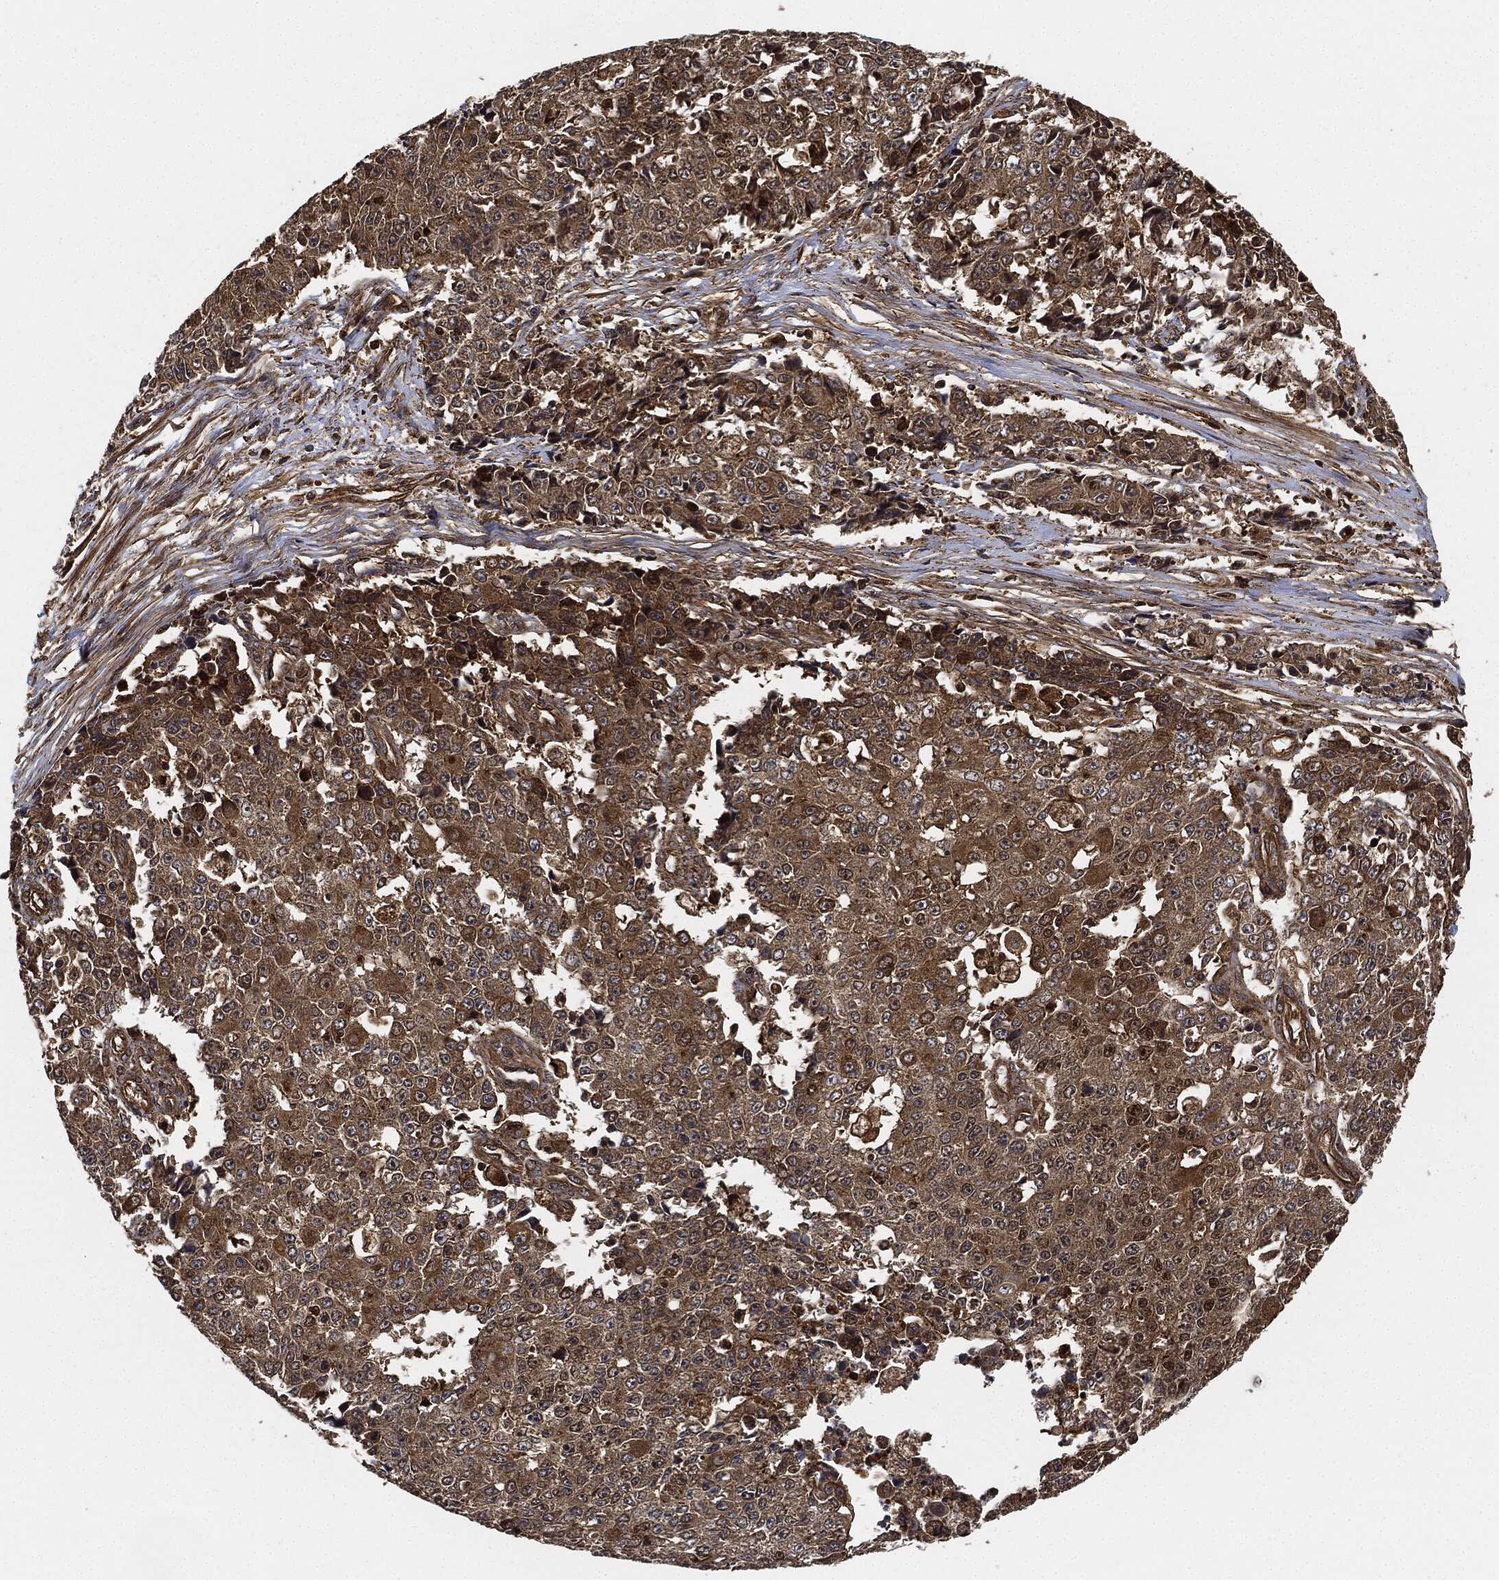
{"staining": {"intensity": "moderate", "quantity": ">75%", "location": "cytoplasmic/membranous"}, "tissue": "ovarian cancer", "cell_type": "Tumor cells", "image_type": "cancer", "snomed": [{"axis": "morphology", "description": "Carcinoma, endometroid"}, {"axis": "topography", "description": "Ovary"}], "caption": "Protein analysis of ovarian cancer tissue displays moderate cytoplasmic/membranous positivity in approximately >75% of tumor cells. (brown staining indicates protein expression, while blue staining denotes nuclei).", "gene": "CEP290", "patient": {"sex": "female", "age": 42}}